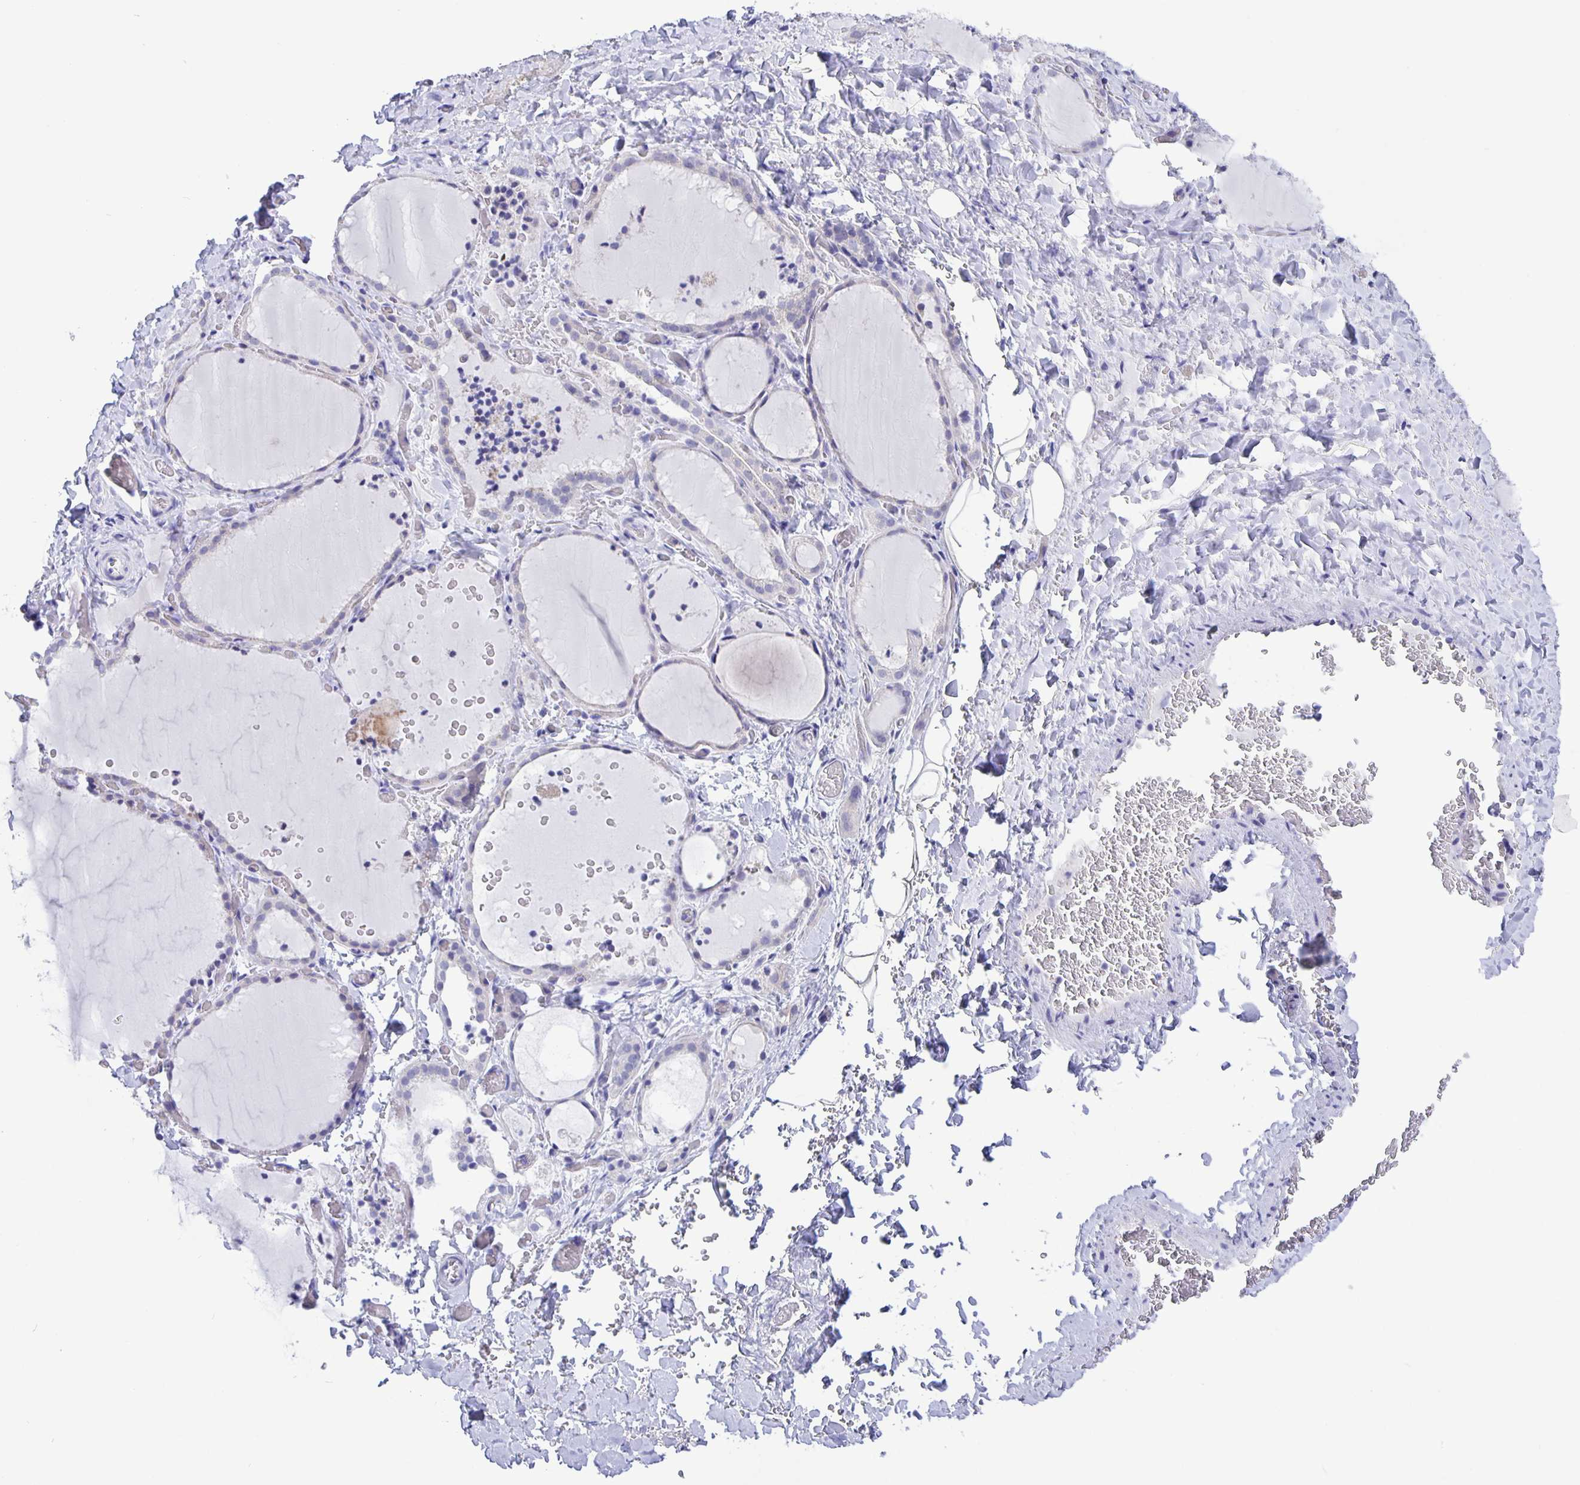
{"staining": {"intensity": "negative", "quantity": "none", "location": "none"}, "tissue": "thyroid gland", "cell_type": "Glandular cells", "image_type": "normal", "snomed": [{"axis": "morphology", "description": "Normal tissue, NOS"}, {"axis": "topography", "description": "Thyroid gland"}], "caption": "Glandular cells show no significant staining in unremarkable thyroid gland. (Stains: DAB (3,3'-diaminobenzidine) immunohistochemistry with hematoxylin counter stain, Microscopy: brightfield microscopy at high magnification).", "gene": "ERMN", "patient": {"sex": "female", "age": 22}}